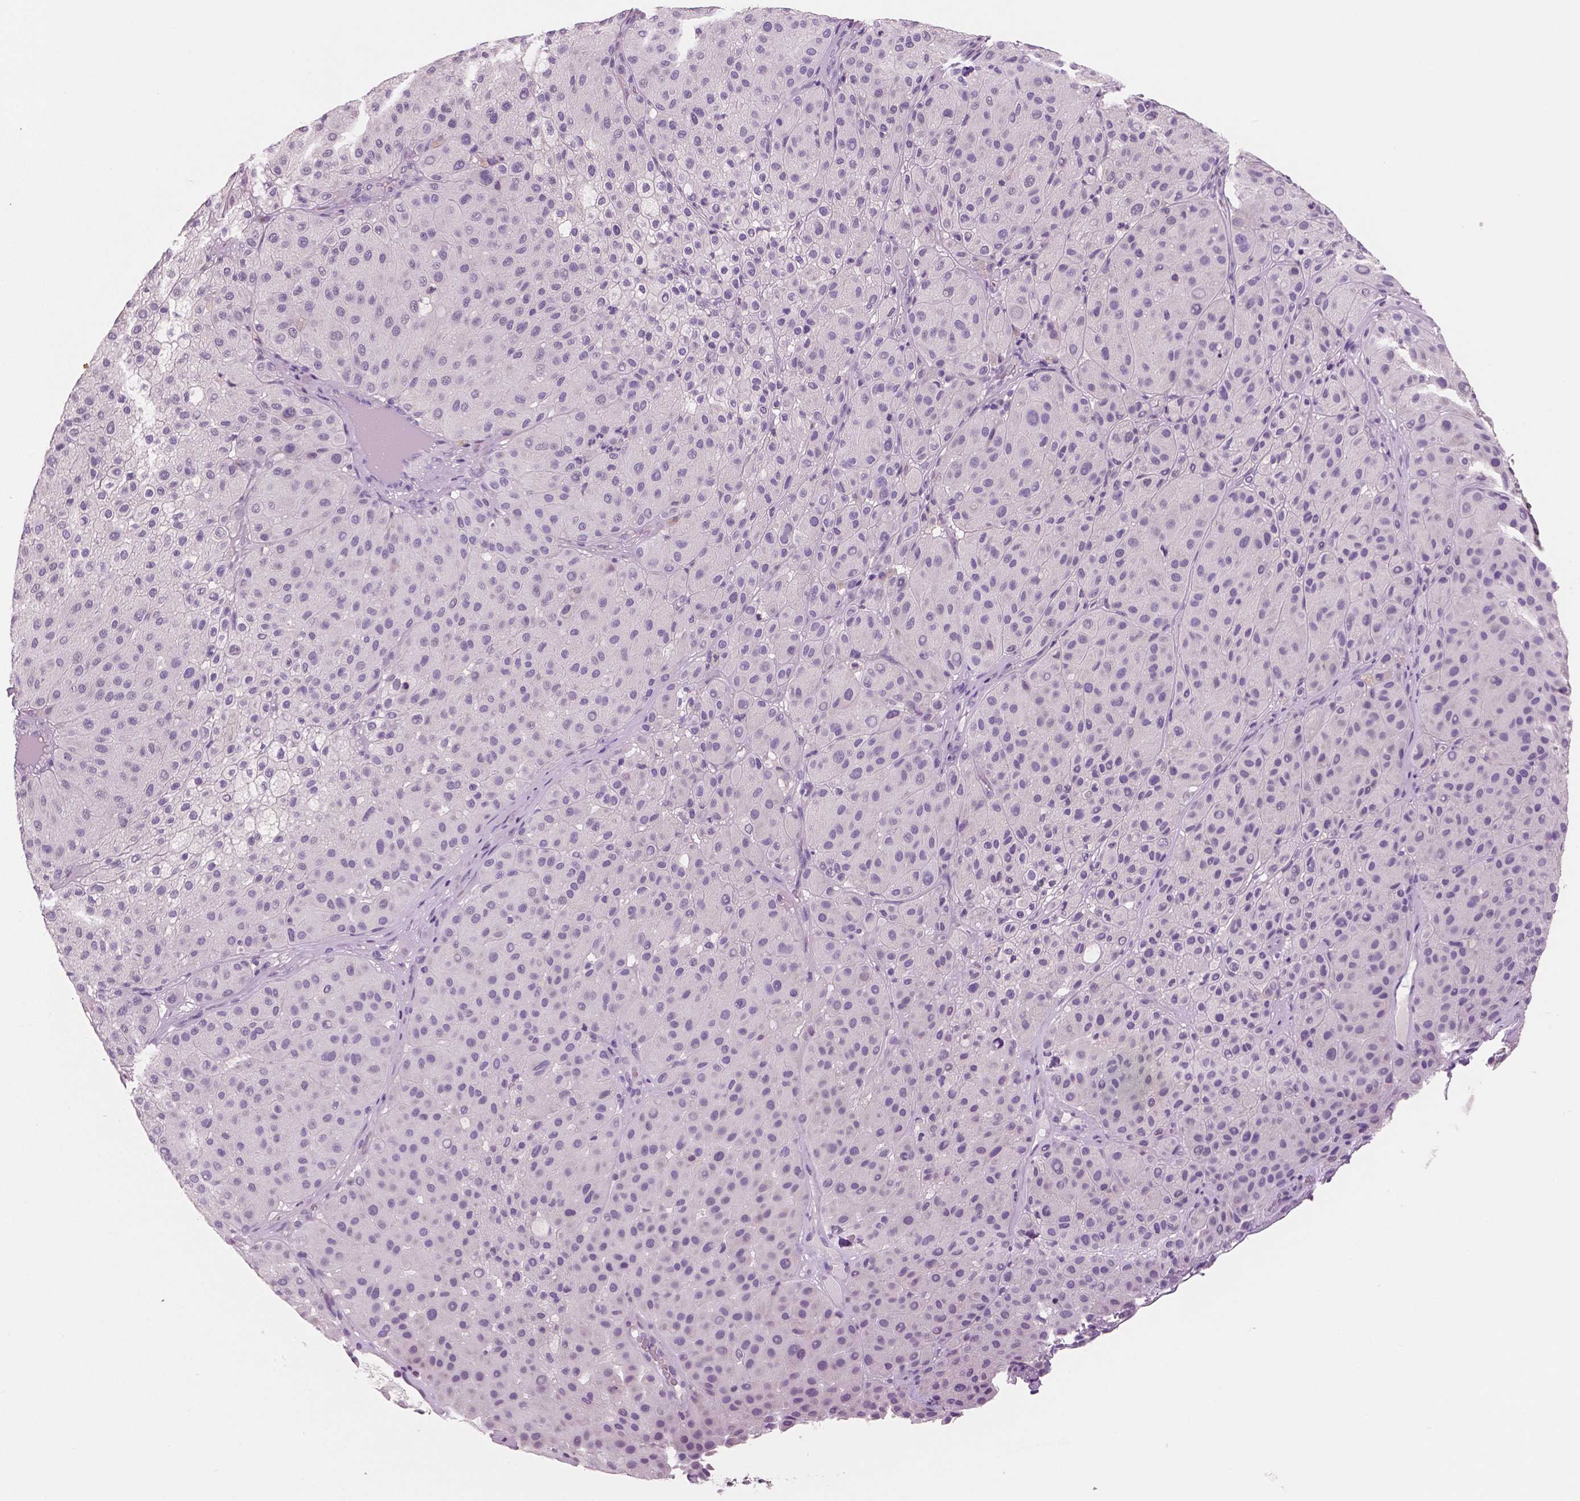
{"staining": {"intensity": "negative", "quantity": "none", "location": "none"}, "tissue": "melanoma", "cell_type": "Tumor cells", "image_type": "cancer", "snomed": [{"axis": "morphology", "description": "Malignant melanoma, Metastatic site"}, {"axis": "topography", "description": "Smooth muscle"}], "caption": "The photomicrograph shows no staining of tumor cells in malignant melanoma (metastatic site).", "gene": "NECAB2", "patient": {"sex": "male", "age": 41}}